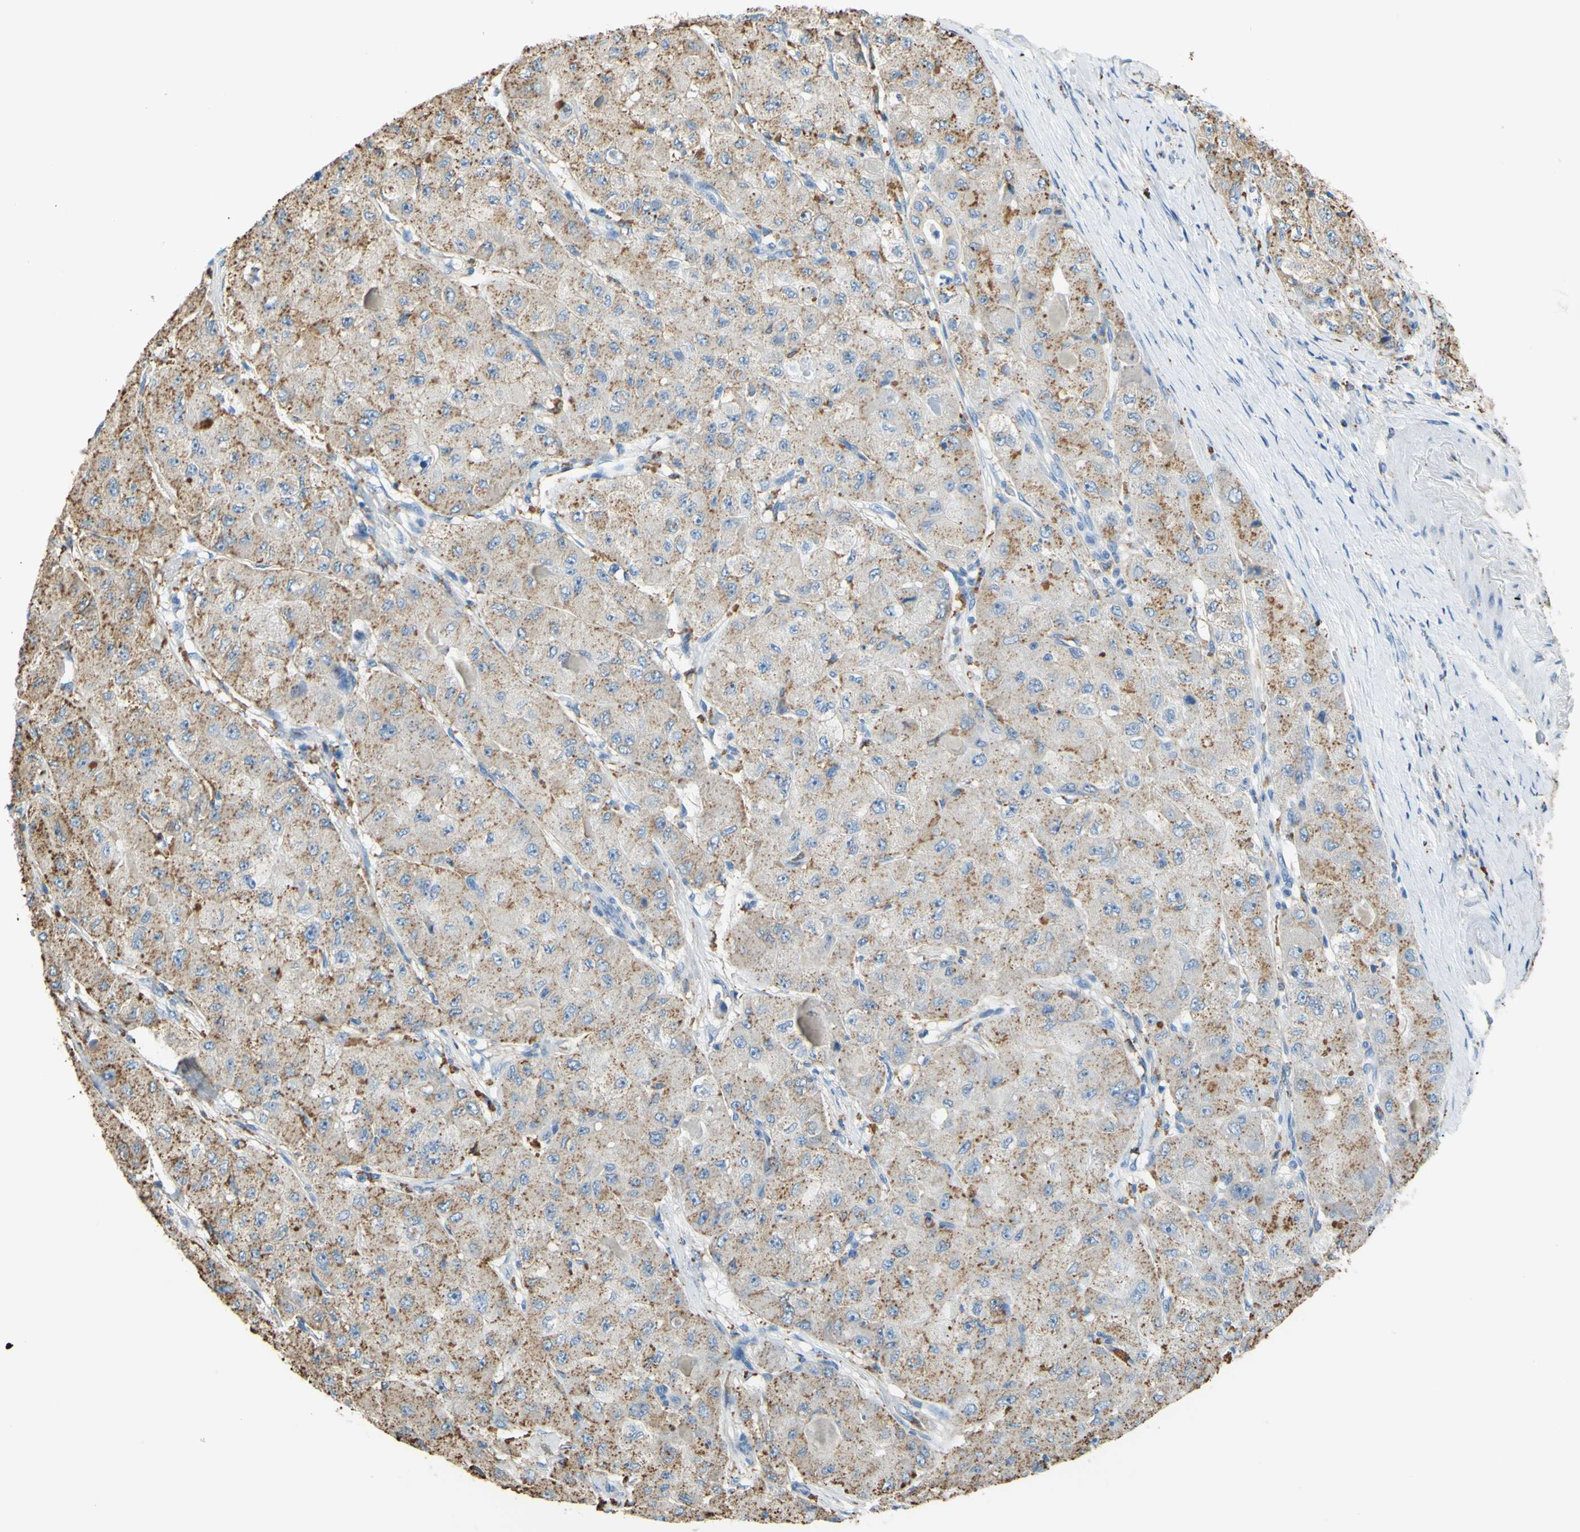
{"staining": {"intensity": "weak", "quantity": ">75%", "location": "cytoplasmic/membranous"}, "tissue": "liver cancer", "cell_type": "Tumor cells", "image_type": "cancer", "snomed": [{"axis": "morphology", "description": "Carcinoma, Hepatocellular, NOS"}, {"axis": "topography", "description": "Liver"}], "caption": "The histopathology image reveals immunohistochemical staining of hepatocellular carcinoma (liver). There is weak cytoplasmic/membranous staining is identified in approximately >75% of tumor cells.", "gene": "CTSD", "patient": {"sex": "male", "age": 80}}